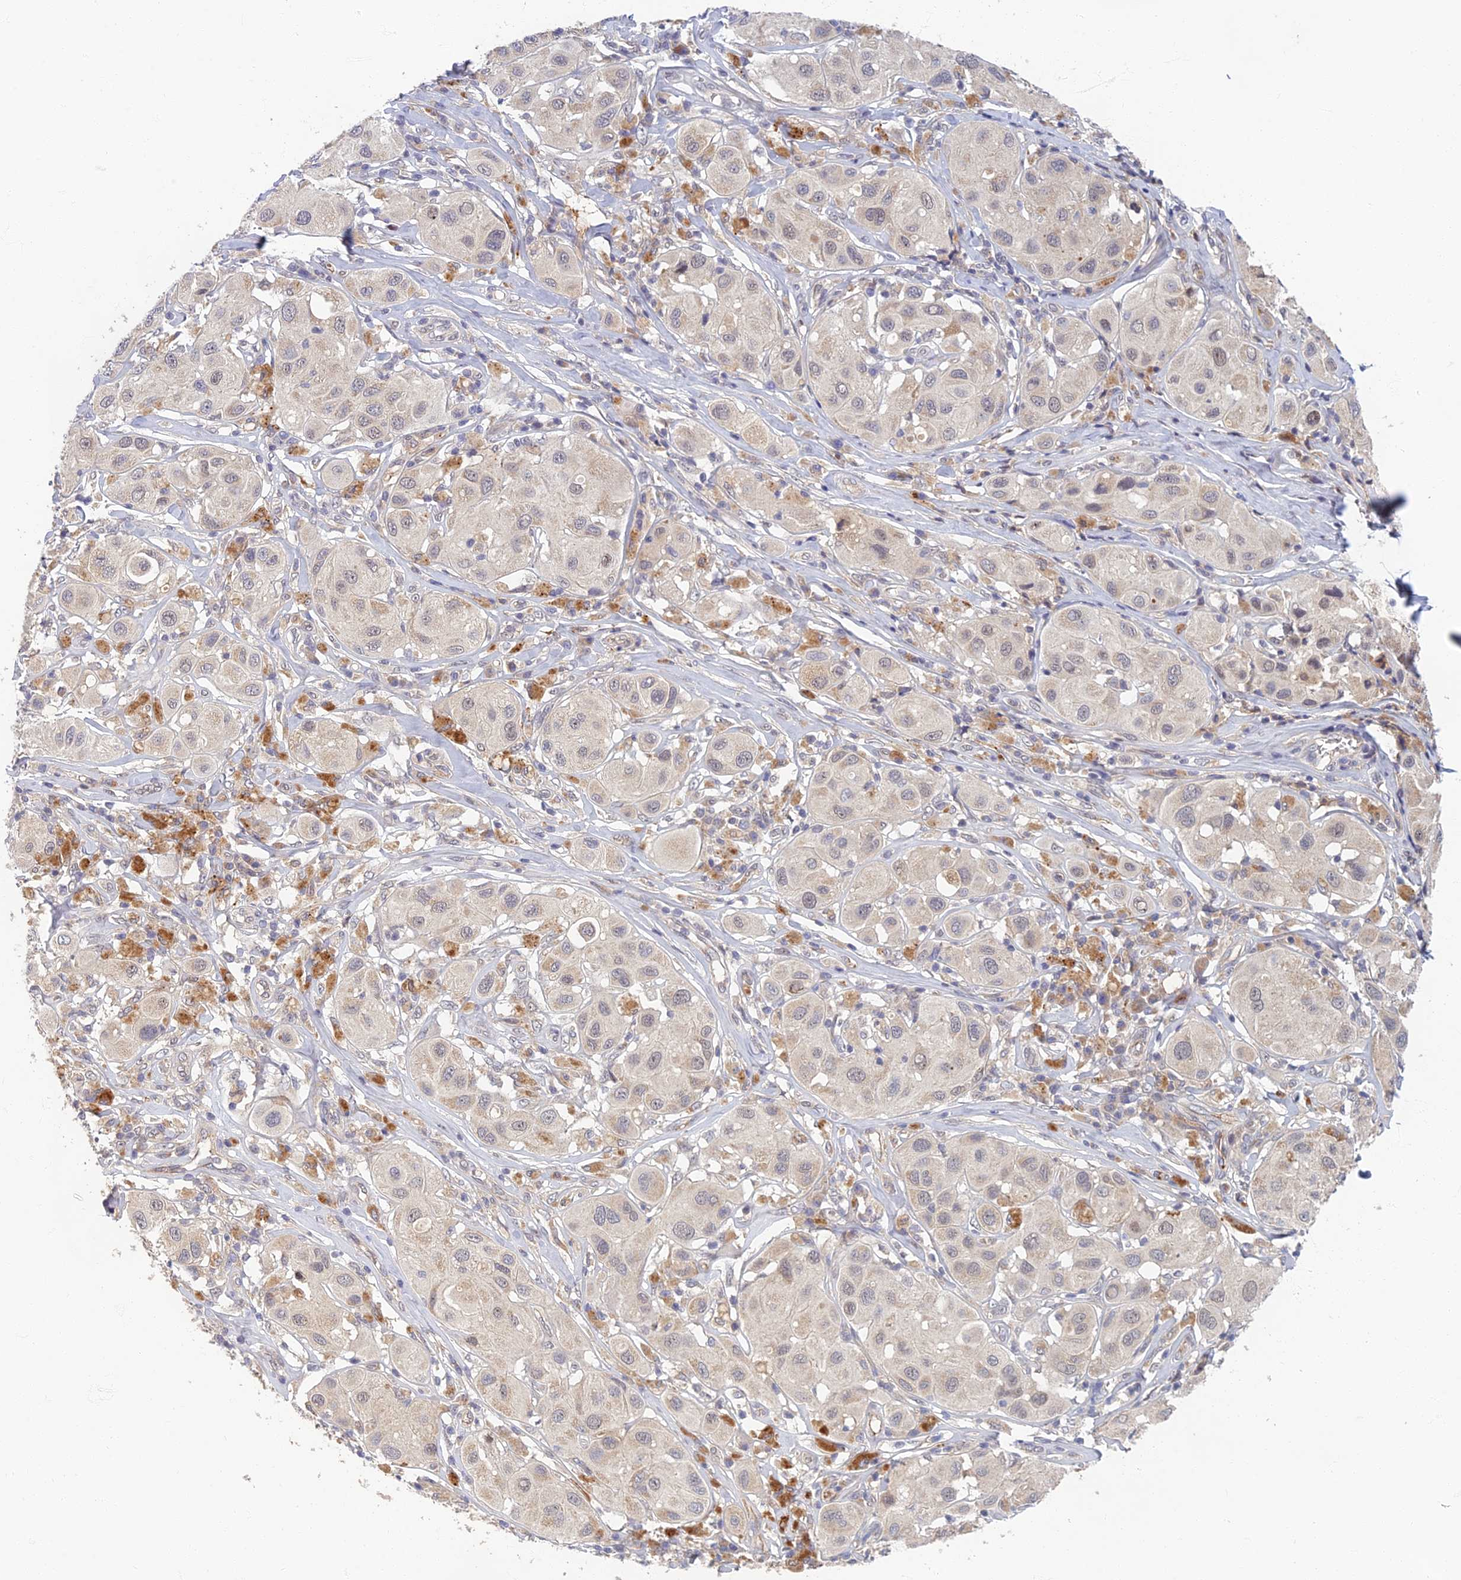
{"staining": {"intensity": "negative", "quantity": "none", "location": "none"}, "tissue": "melanoma", "cell_type": "Tumor cells", "image_type": "cancer", "snomed": [{"axis": "morphology", "description": "Malignant melanoma, Metastatic site"}, {"axis": "topography", "description": "Skin"}], "caption": "IHC photomicrograph of neoplastic tissue: human melanoma stained with DAB (3,3'-diaminobenzidine) displays no significant protein positivity in tumor cells.", "gene": "EARS2", "patient": {"sex": "male", "age": 41}}